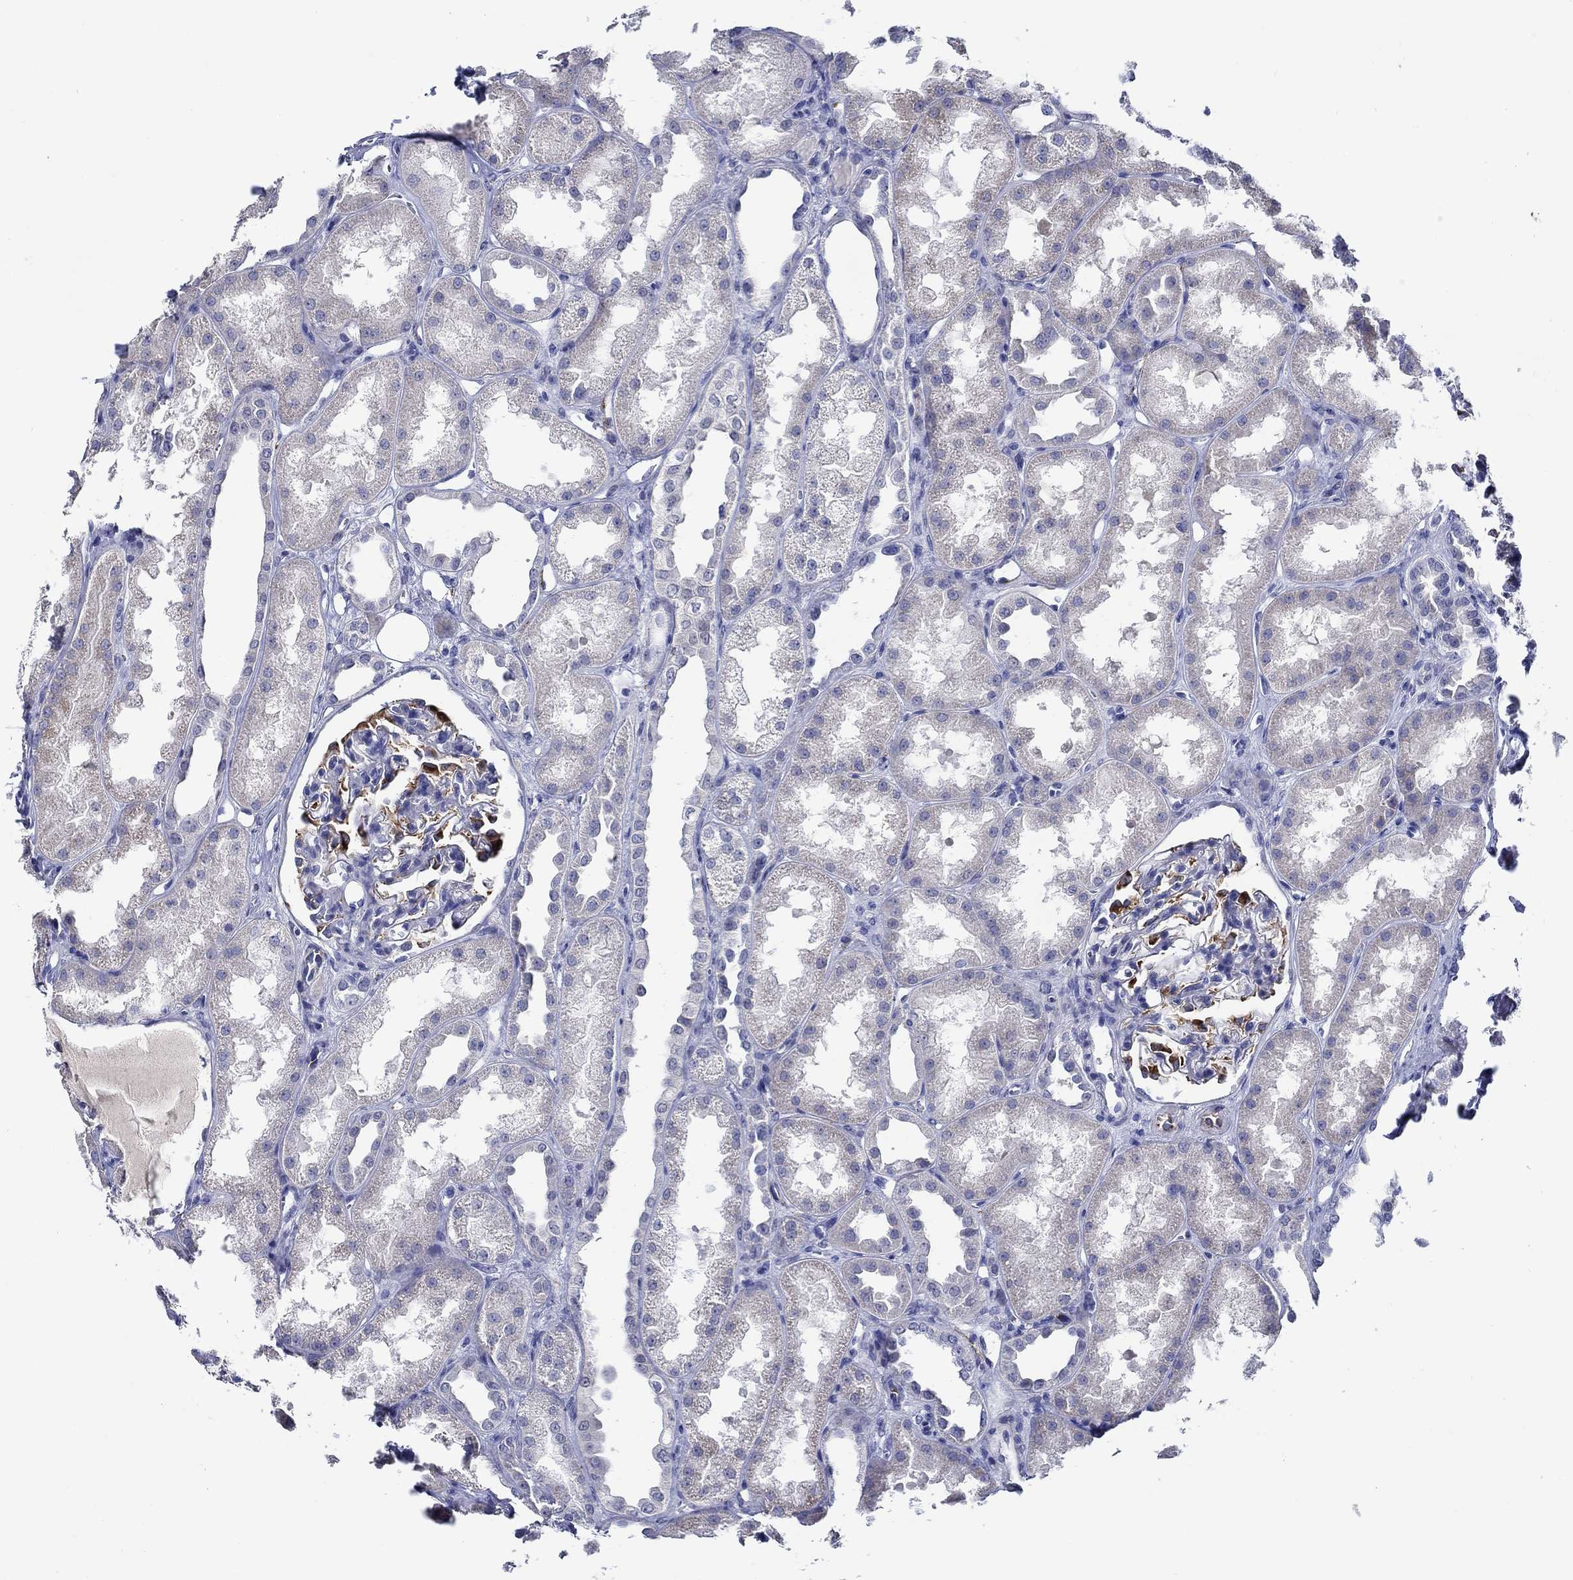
{"staining": {"intensity": "strong", "quantity": "<25%", "location": "cytoplasmic/membranous"}, "tissue": "kidney", "cell_type": "Cells in glomeruli", "image_type": "normal", "snomed": [{"axis": "morphology", "description": "Normal tissue, NOS"}, {"axis": "topography", "description": "Kidney"}], "caption": "Protein expression analysis of benign human kidney reveals strong cytoplasmic/membranous staining in approximately <25% of cells in glomeruli.", "gene": "MC2R", "patient": {"sex": "male", "age": 61}}